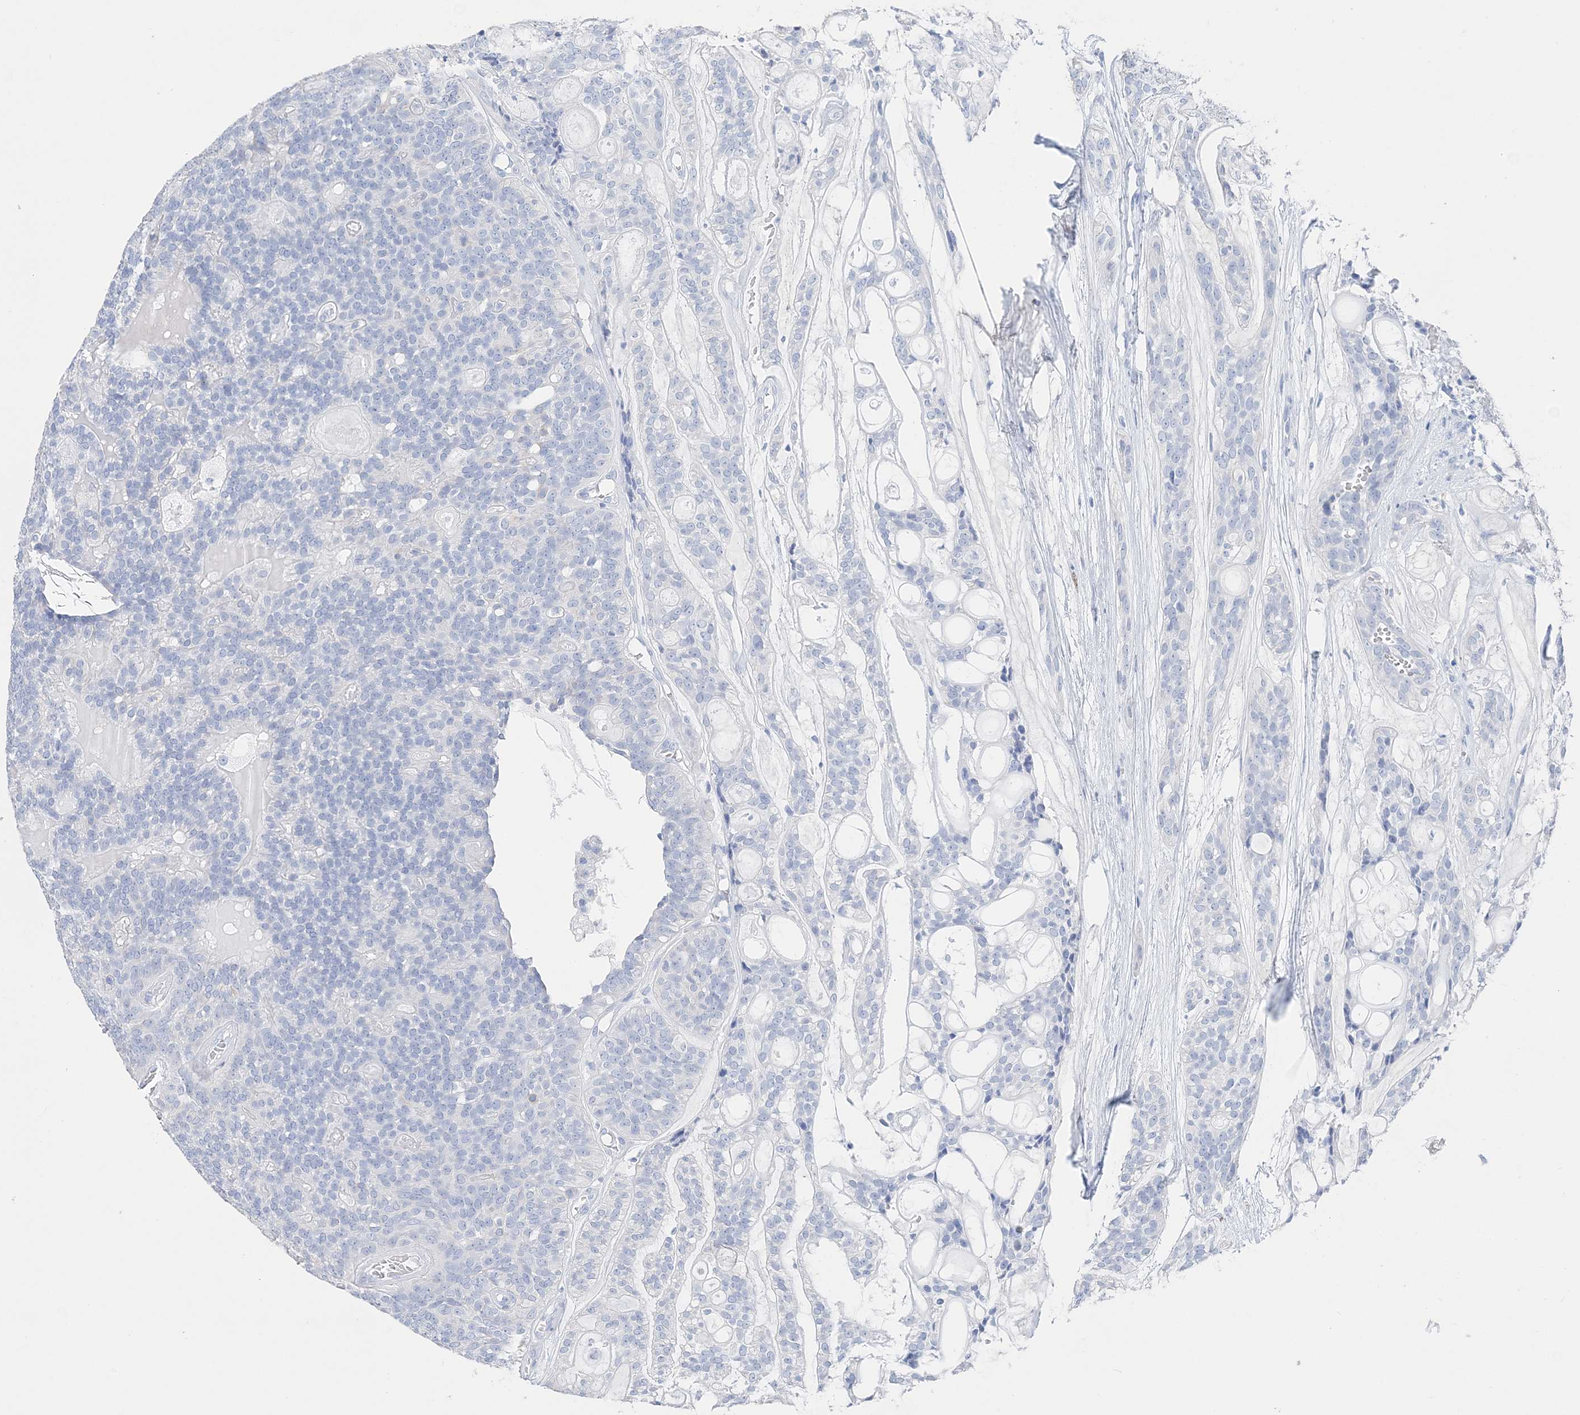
{"staining": {"intensity": "negative", "quantity": "none", "location": "none"}, "tissue": "head and neck cancer", "cell_type": "Tumor cells", "image_type": "cancer", "snomed": [{"axis": "morphology", "description": "Adenocarcinoma, NOS"}, {"axis": "topography", "description": "Head-Neck"}], "caption": "IHC micrograph of neoplastic tissue: adenocarcinoma (head and neck) stained with DAB demonstrates no significant protein expression in tumor cells.", "gene": "TSPYL6", "patient": {"sex": "male", "age": 66}}